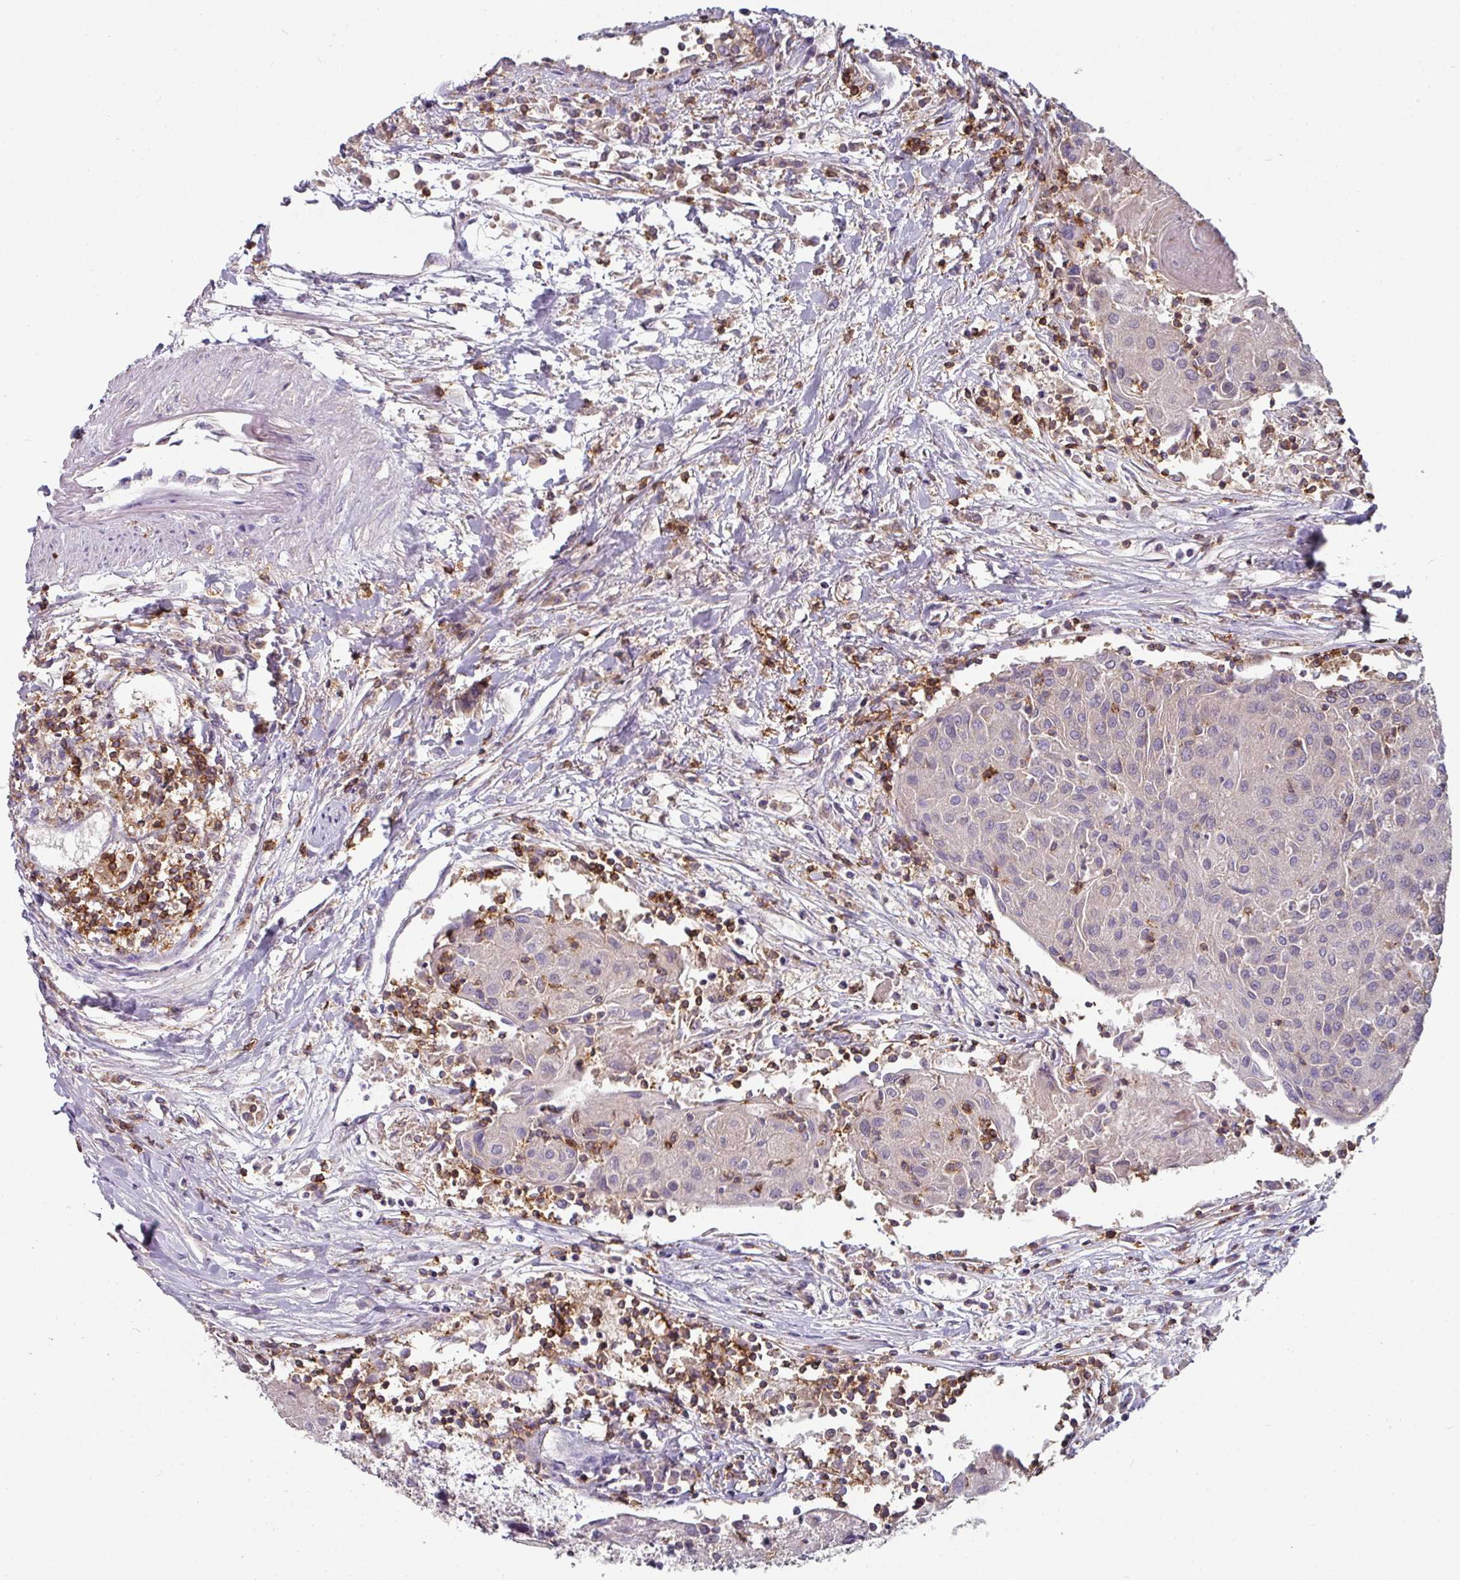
{"staining": {"intensity": "weak", "quantity": "<25%", "location": "cytoplasmic/membranous"}, "tissue": "urothelial cancer", "cell_type": "Tumor cells", "image_type": "cancer", "snomed": [{"axis": "morphology", "description": "Urothelial carcinoma, High grade"}, {"axis": "topography", "description": "Urinary bladder"}], "caption": "Protein analysis of high-grade urothelial carcinoma demonstrates no significant expression in tumor cells.", "gene": "CD3G", "patient": {"sex": "female", "age": 85}}